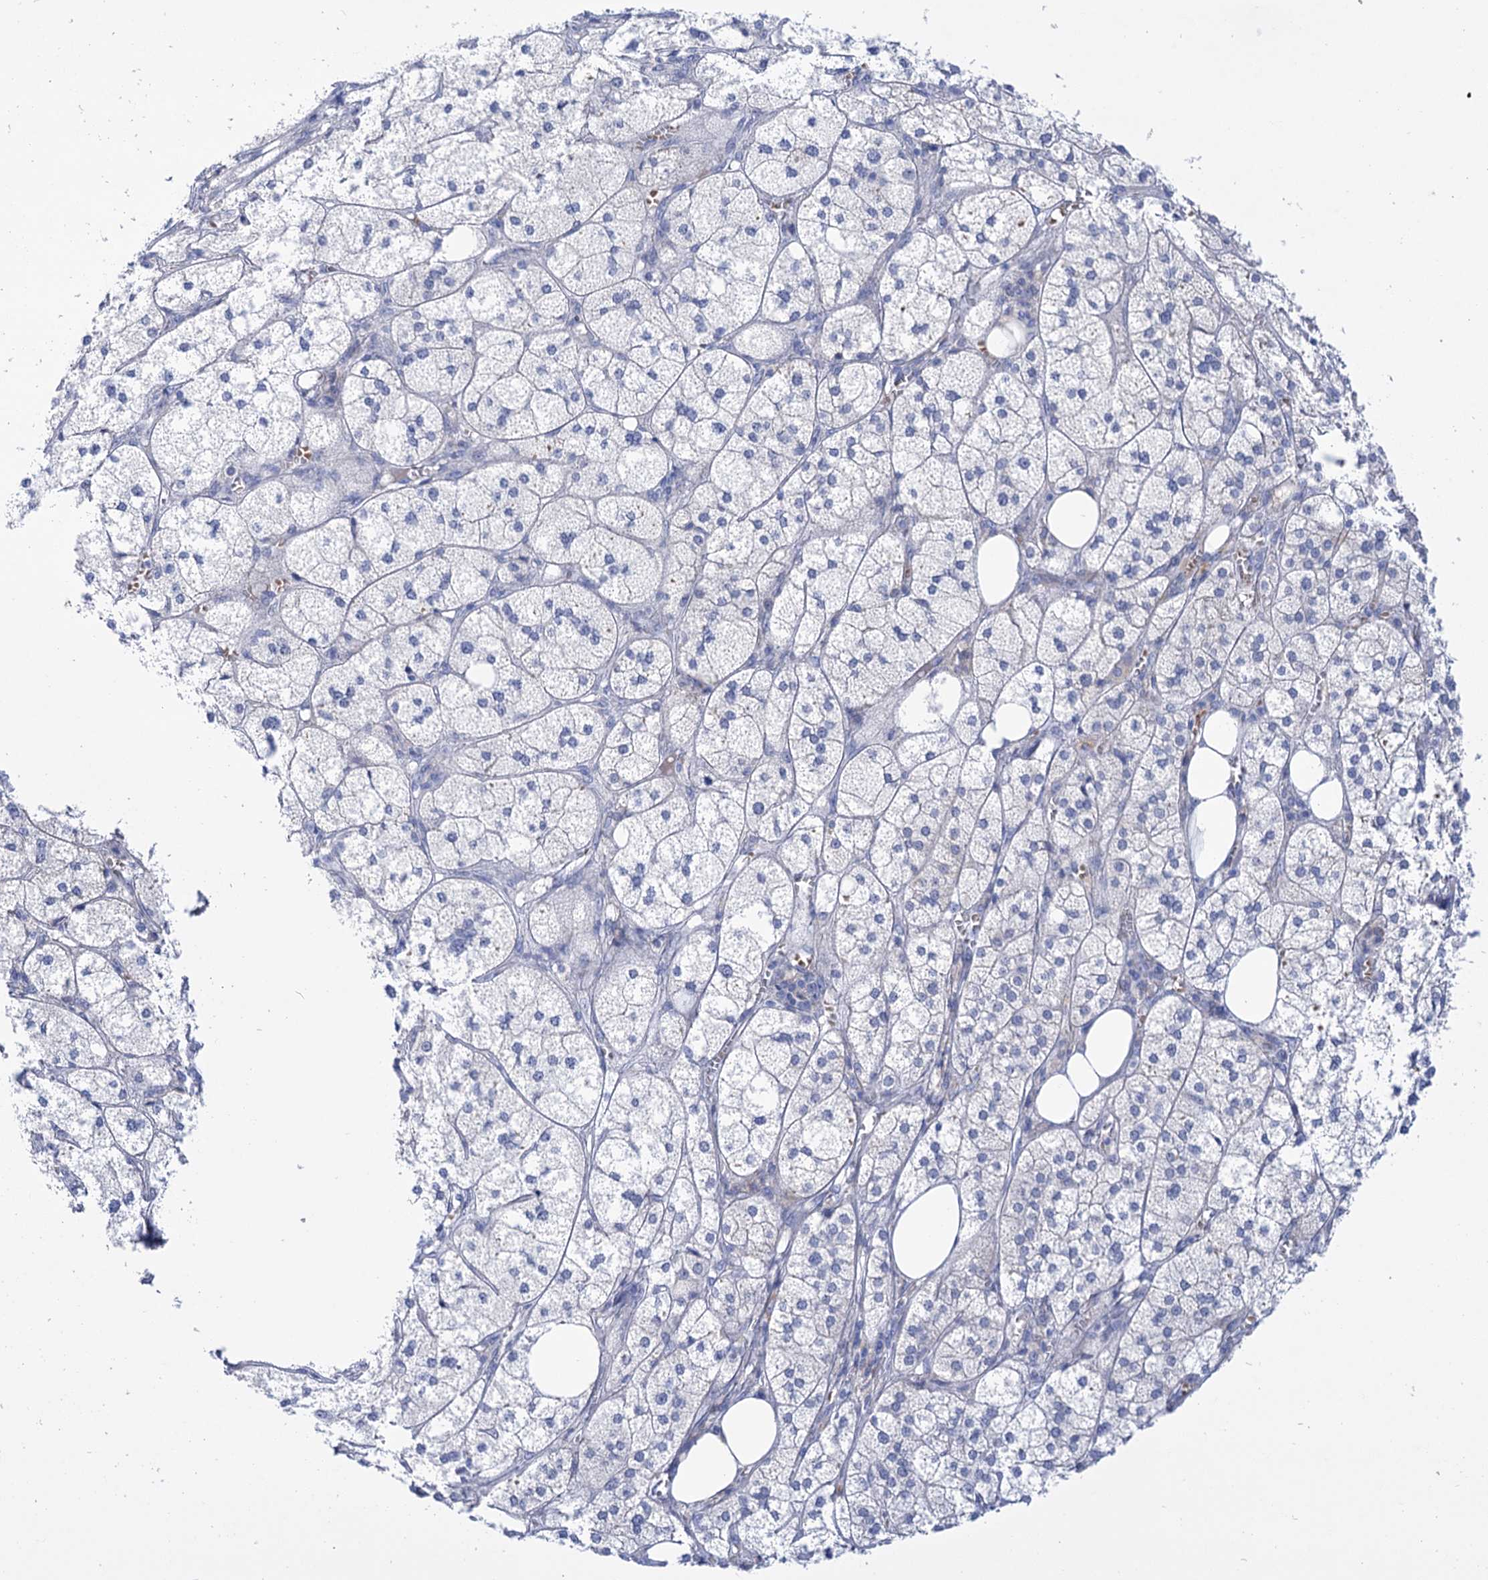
{"staining": {"intensity": "negative", "quantity": "none", "location": "none"}, "tissue": "adrenal gland", "cell_type": "Glandular cells", "image_type": "normal", "snomed": [{"axis": "morphology", "description": "Normal tissue, NOS"}, {"axis": "topography", "description": "Adrenal gland"}], "caption": "Histopathology image shows no protein expression in glandular cells of unremarkable adrenal gland.", "gene": "YARS2", "patient": {"sex": "female", "age": 61}}